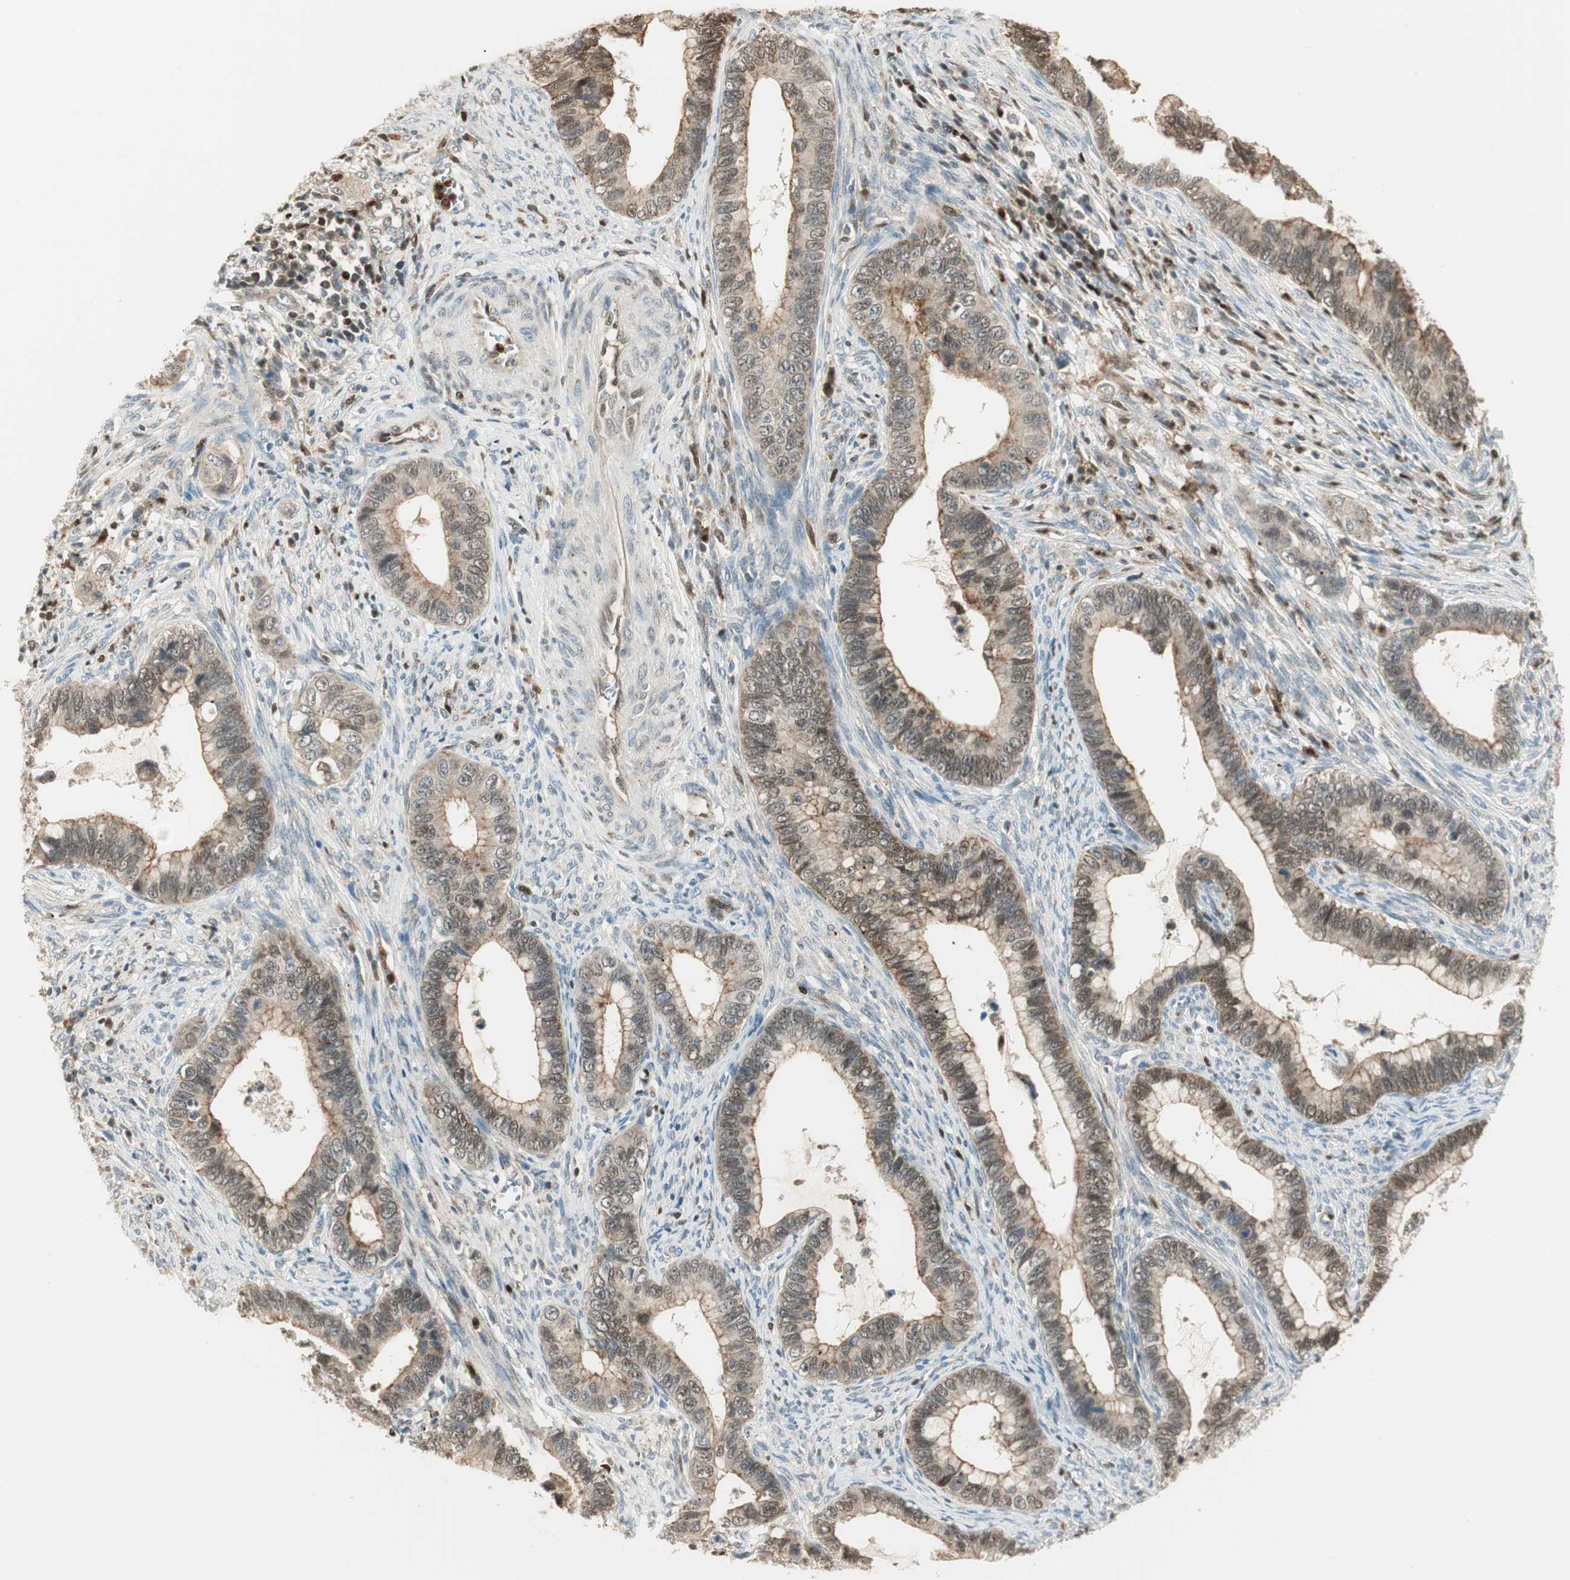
{"staining": {"intensity": "weak", "quantity": "25%-75%", "location": "cytoplasmic/membranous"}, "tissue": "cervical cancer", "cell_type": "Tumor cells", "image_type": "cancer", "snomed": [{"axis": "morphology", "description": "Adenocarcinoma, NOS"}, {"axis": "topography", "description": "Cervix"}], "caption": "Adenocarcinoma (cervical) stained for a protein reveals weak cytoplasmic/membranous positivity in tumor cells.", "gene": "LTA4H", "patient": {"sex": "female", "age": 44}}